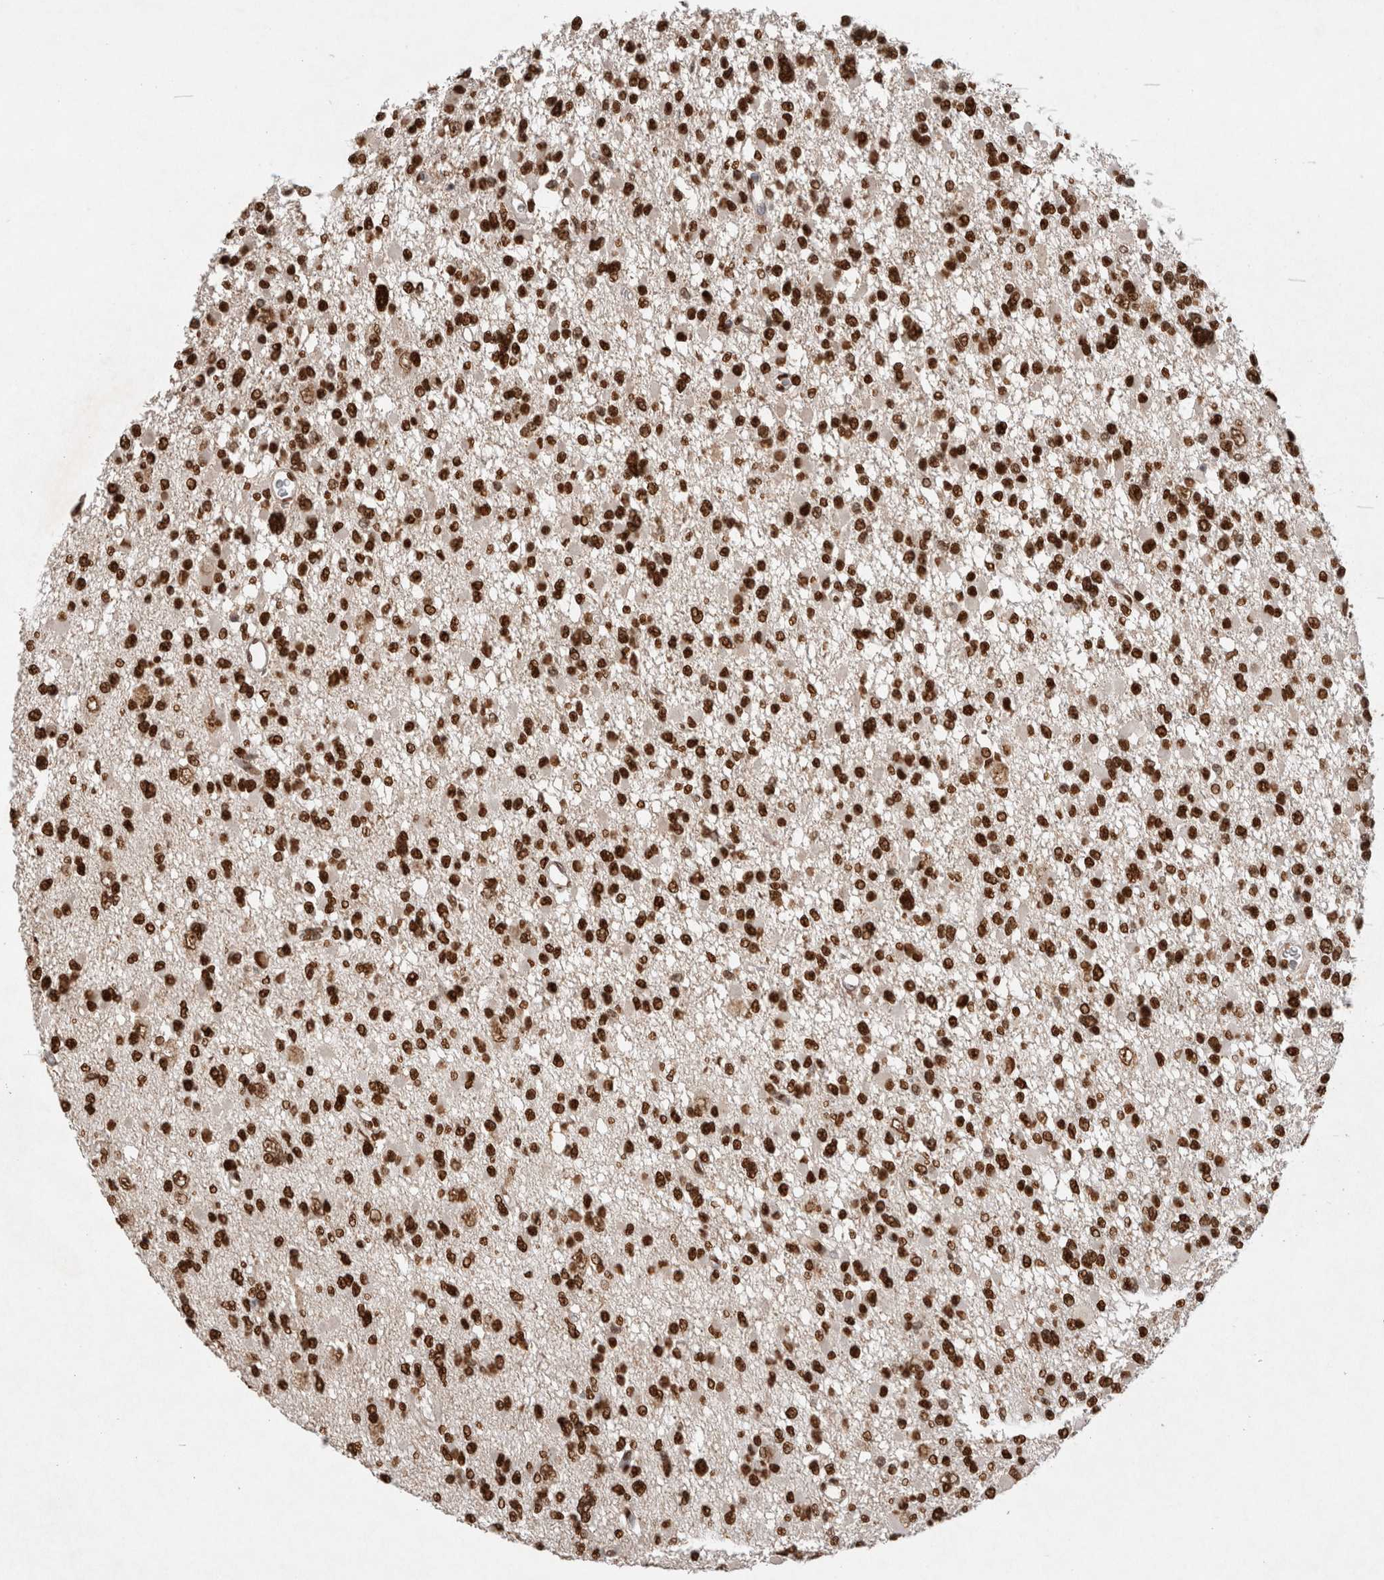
{"staining": {"intensity": "strong", "quantity": ">75%", "location": "nuclear"}, "tissue": "glioma", "cell_type": "Tumor cells", "image_type": "cancer", "snomed": [{"axis": "morphology", "description": "Glioma, malignant, Low grade"}, {"axis": "topography", "description": "Brain"}], "caption": "Protein analysis of low-grade glioma (malignant) tissue displays strong nuclear staining in approximately >75% of tumor cells.", "gene": "HDGF", "patient": {"sex": "female", "age": 22}}